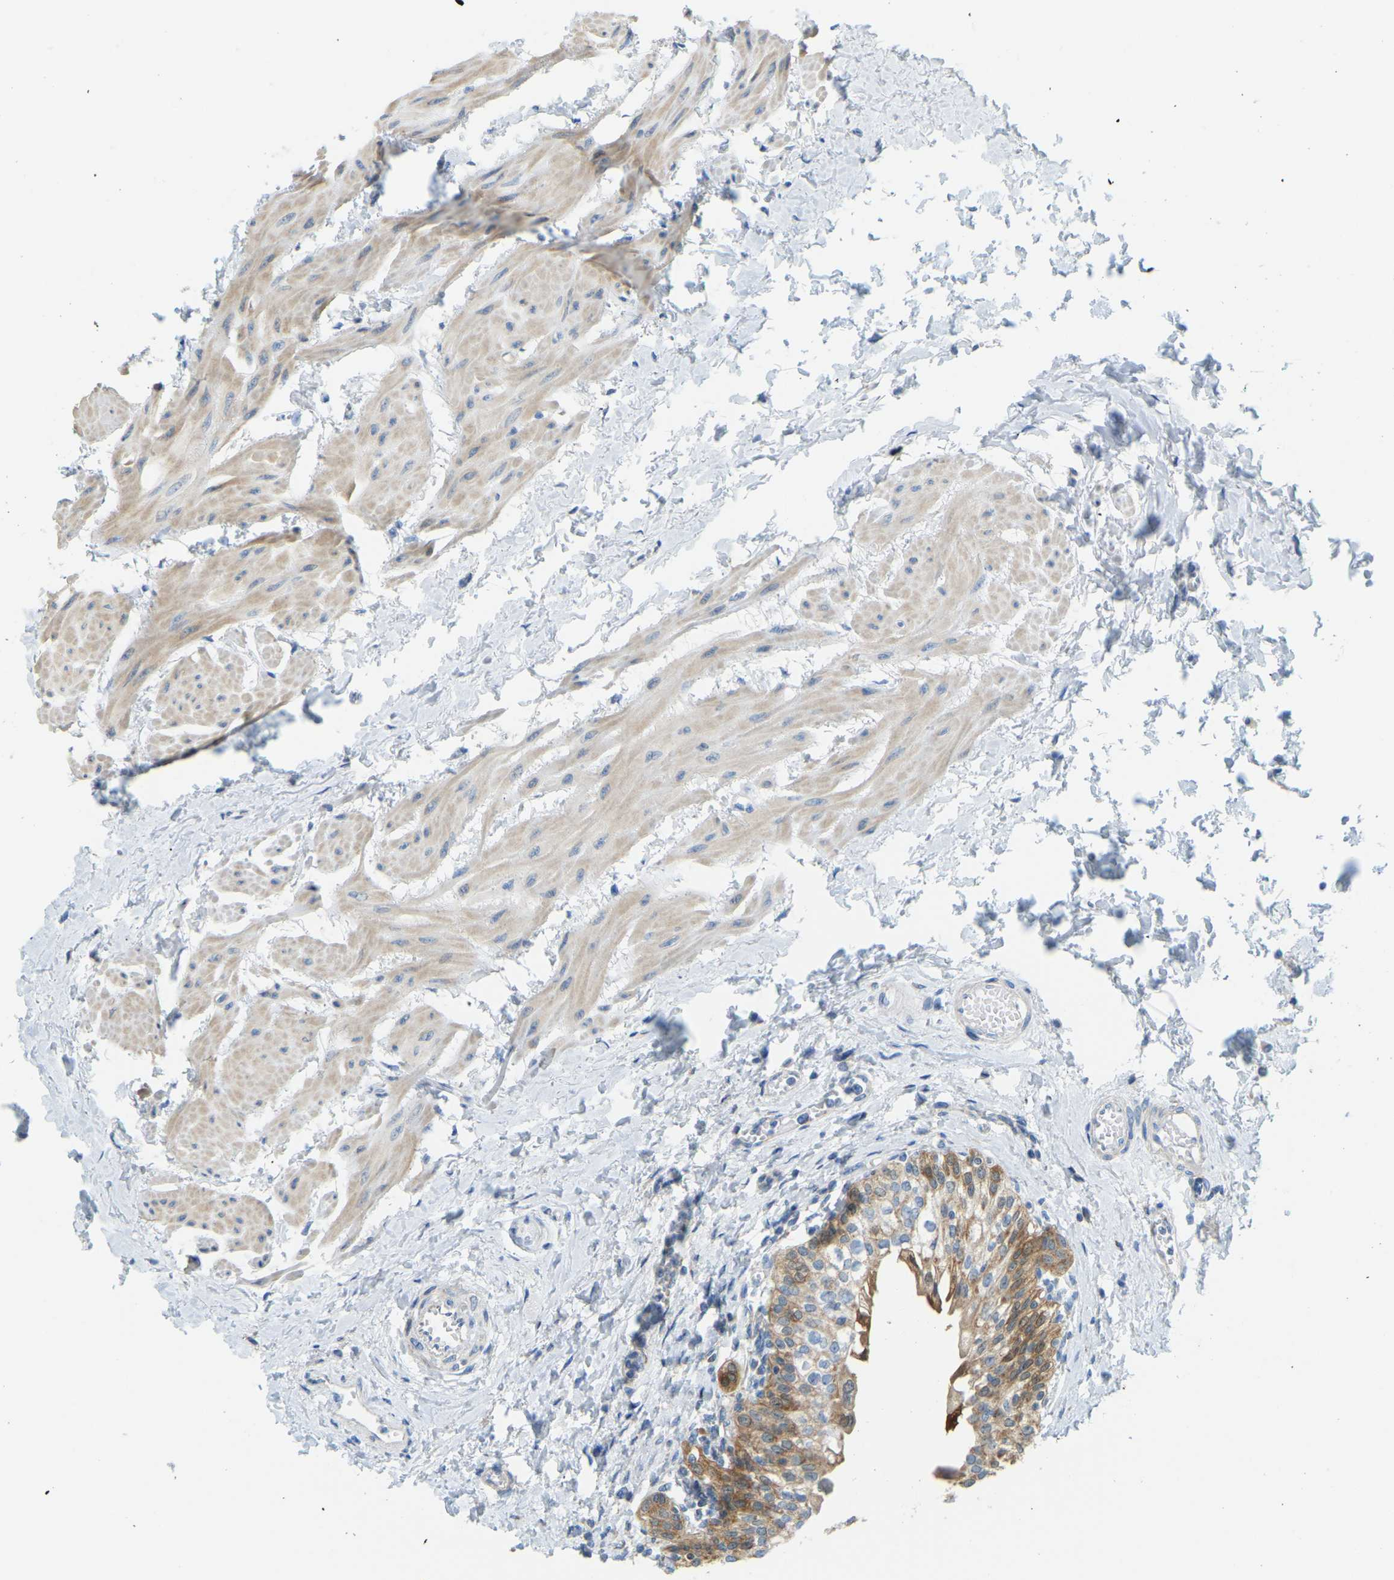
{"staining": {"intensity": "strong", "quantity": ">75%", "location": "cytoplasmic/membranous"}, "tissue": "urinary bladder", "cell_type": "Urothelial cells", "image_type": "normal", "snomed": [{"axis": "morphology", "description": "Normal tissue, NOS"}, {"axis": "topography", "description": "Urinary bladder"}], "caption": "Immunohistochemistry (DAB (3,3'-diaminobenzidine)) staining of normal urinary bladder demonstrates strong cytoplasmic/membranous protein expression in about >75% of urothelial cells.", "gene": "GDA", "patient": {"sex": "male", "age": 55}}